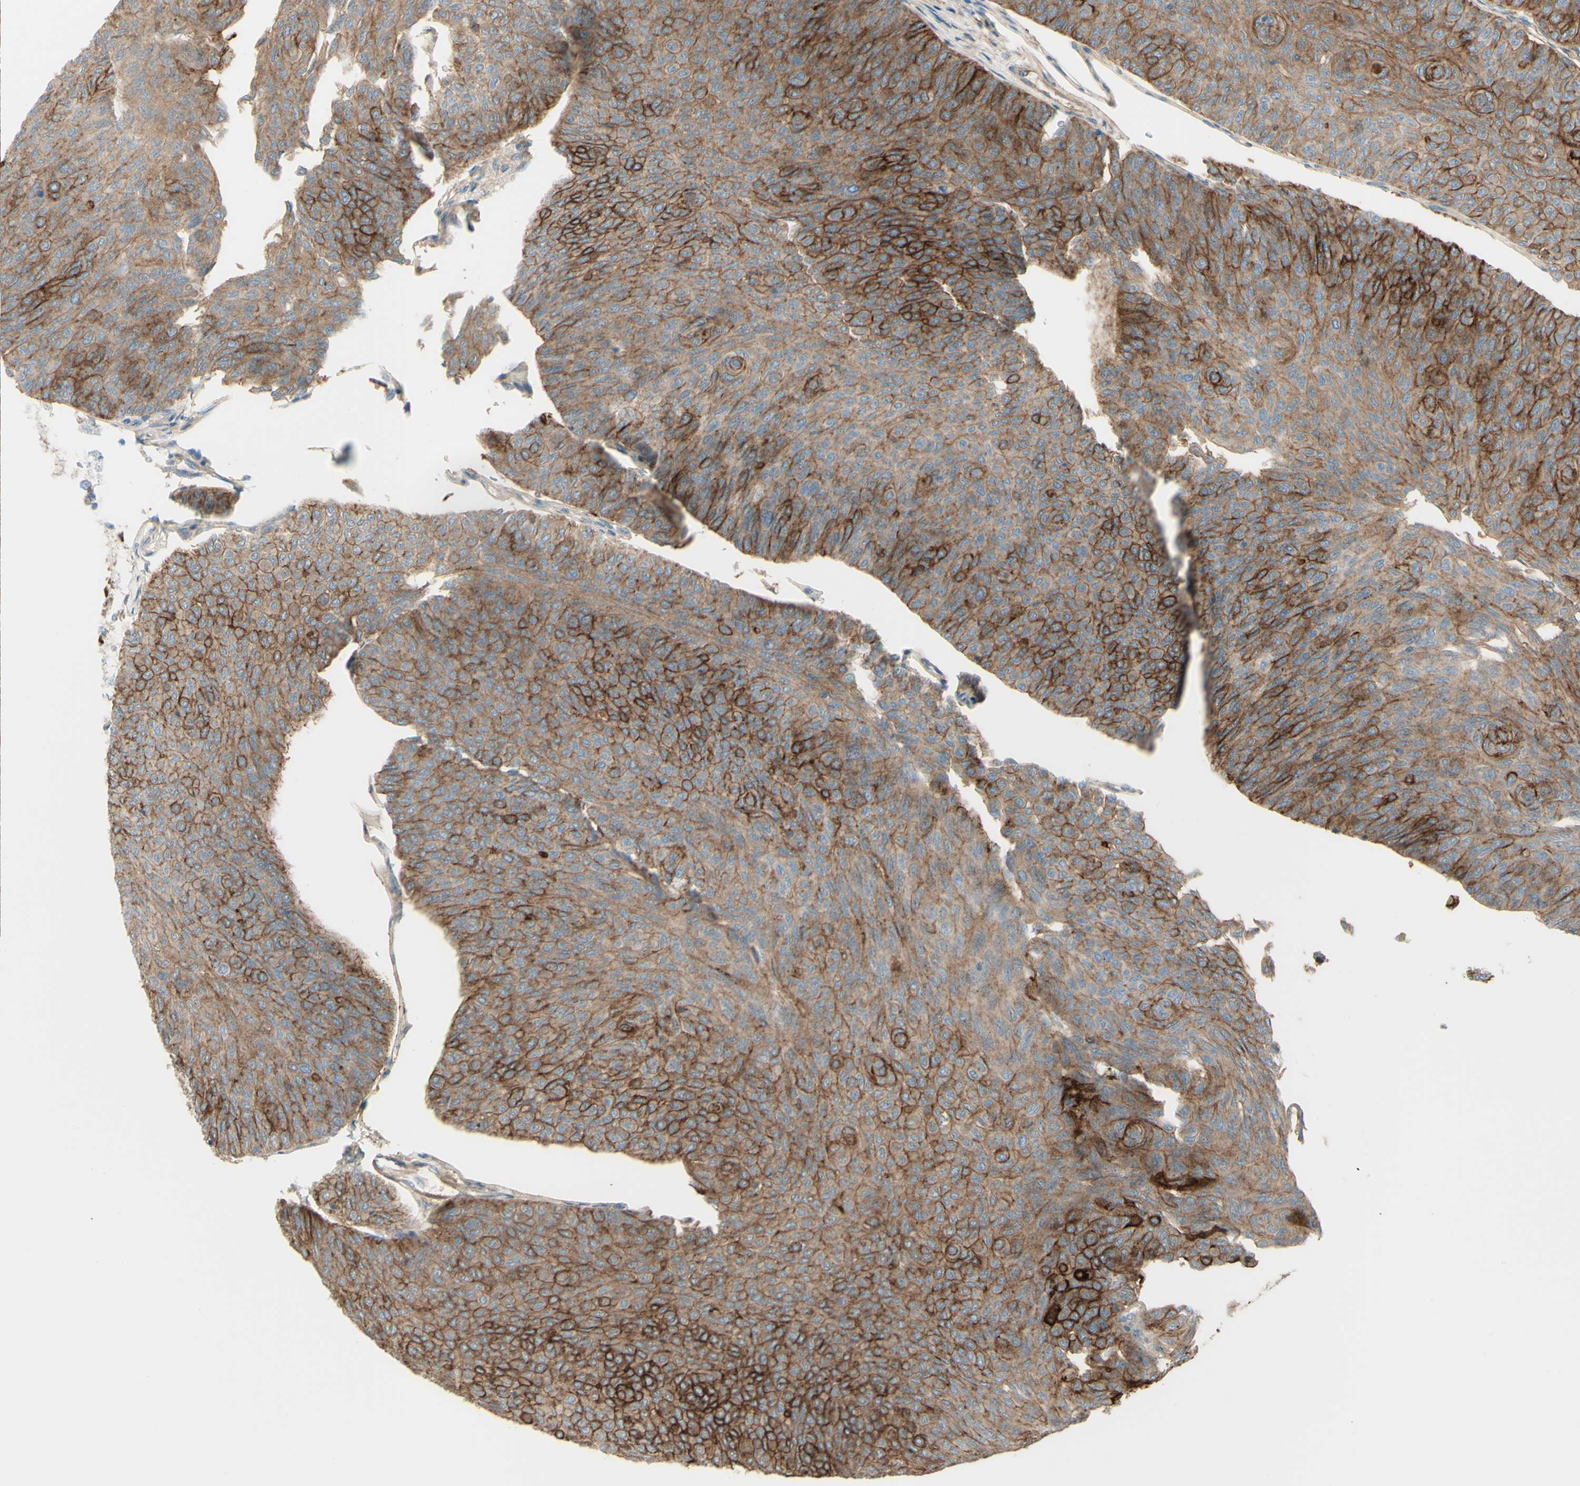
{"staining": {"intensity": "moderate", "quantity": ">75%", "location": "cytoplasmic/membranous"}, "tissue": "urothelial cancer", "cell_type": "Tumor cells", "image_type": "cancer", "snomed": [{"axis": "morphology", "description": "Urothelial carcinoma, Low grade"}, {"axis": "topography", "description": "Urinary bladder"}], "caption": "This is a photomicrograph of IHC staining of urothelial cancer, which shows moderate positivity in the cytoplasmic/membranous of tumor cells.", "gene": "ALCAM", "patient": {"sex": "male", "age": 78}}